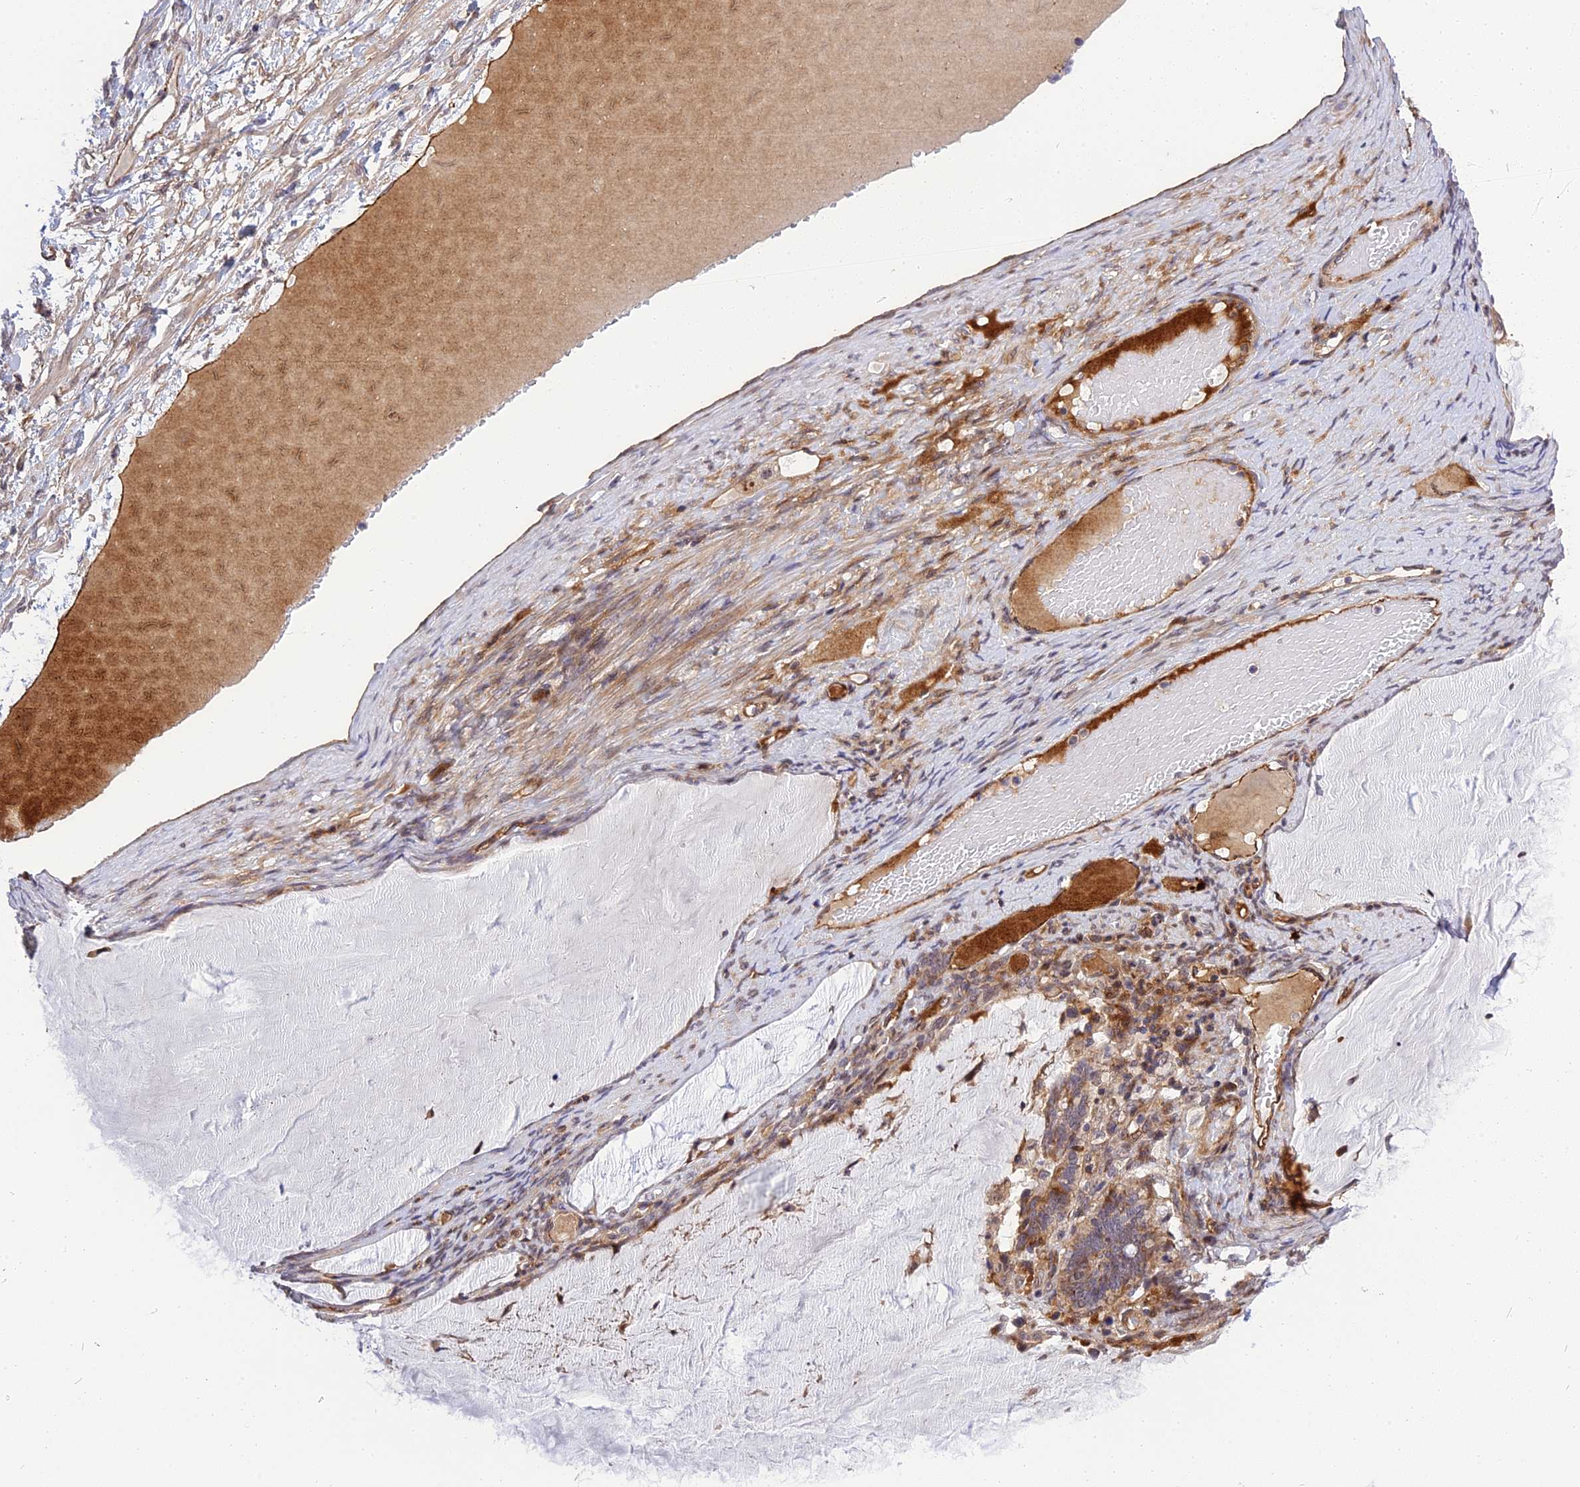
{"staining": {"intensity": "moderate", "quantity": "25%-75%", "location": "cytoplasmic/membranous,nuclear"}, "tissue": "ovarian cancer", "cell_type": "Tumor cells", "image_type": "cancer", "snomed": [{"axis": "morphology", "description": "Cystadenocarcinoma, mucinous, NOS"}, {"axis": "topography", "description": "Ovary"}], "caption": "Tumor cells exhibit medium levels of moderate cytoplasmic/membranous and nuclear positivity in about 25%-75% of cells in human ovarian cancer.", "gene": "MFSD2A", "patient": {"sex": "female", "age": 61}}